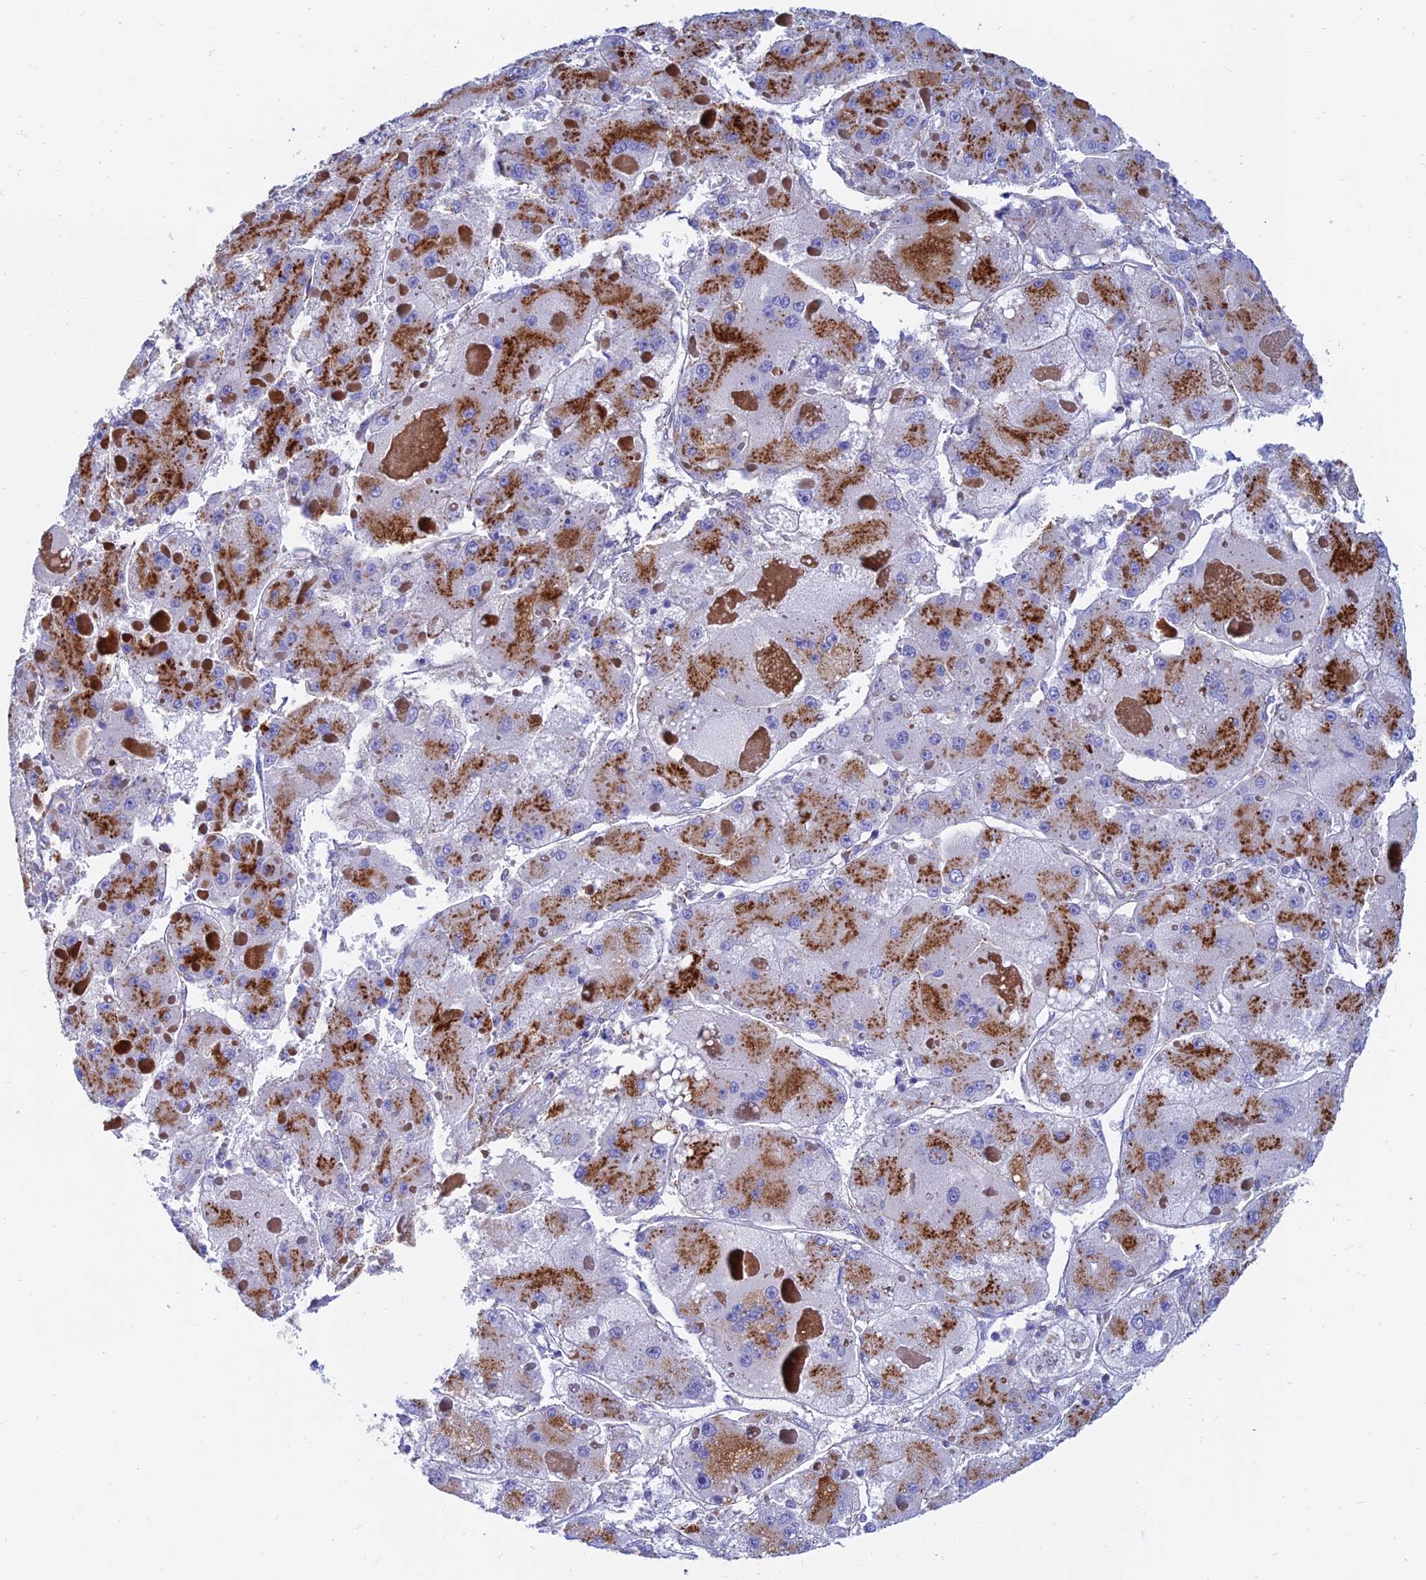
{"staining": {"intensity": "moderate", "quantity": "25%-75%", "location": "cytoplasmic/membranous"}, "tissue": "liver cancer", "cell_type": "Tumor cells", "image_type": "cancer", "snomed": [{"axis": "morphology", "description": "Carcinoma, Hepatocellular, NOS"}, {"axis": "topography", "description": "Liver"}], "caption": "Approximately 25%-75% of tumor cells in human liver cancer display moderate cytoplasmic/membranous protein positivity as visualized by brown immunohistochemical staining.", "gene": "SPNS1", "patient": {"sex": "female", "age": 73}}